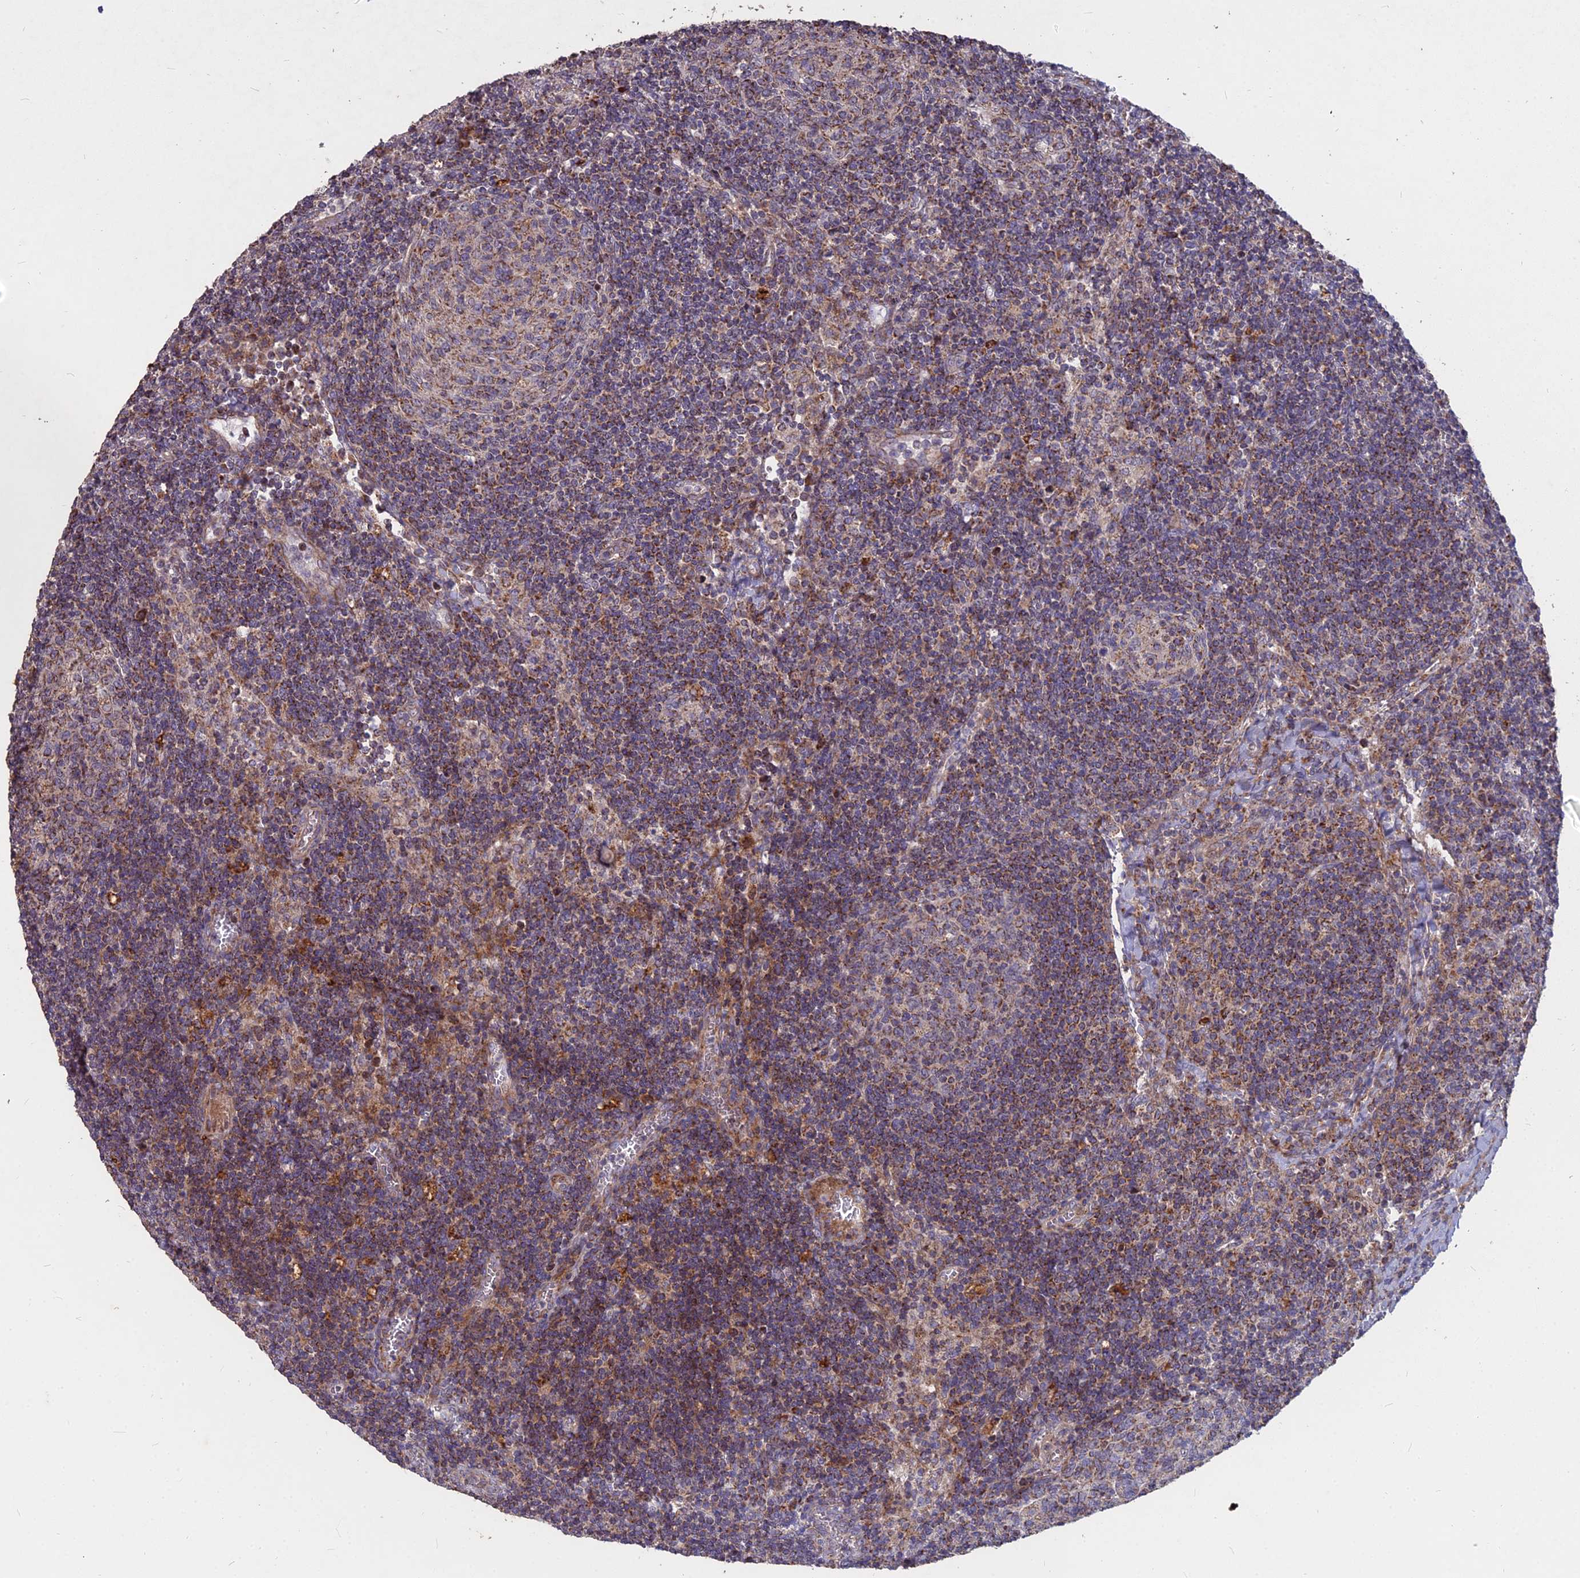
{"staining": {"intensity": "moderate", "quantity": "25%-75%", "location": "cytoplasmic/membranous"}, "tissue": "lymph node", "cell_type": "Germinal center cells", "image_type": "normal", "snomed": [{"axis": "morphology", "description": "Normal tissue, NOS"}, {"axis": "topography", "description": "Lymph node"}], "caption": "This micrograph shows normal lymph node stained with immunohistochemistry to label a protein in brown. The cytoplasmic/membranous of germinal center cells show moderate positivity for the protein. Nuclei are counter-stained blue.", "gene": "COX11", "patient": {"sex": "female", "age": 73}}